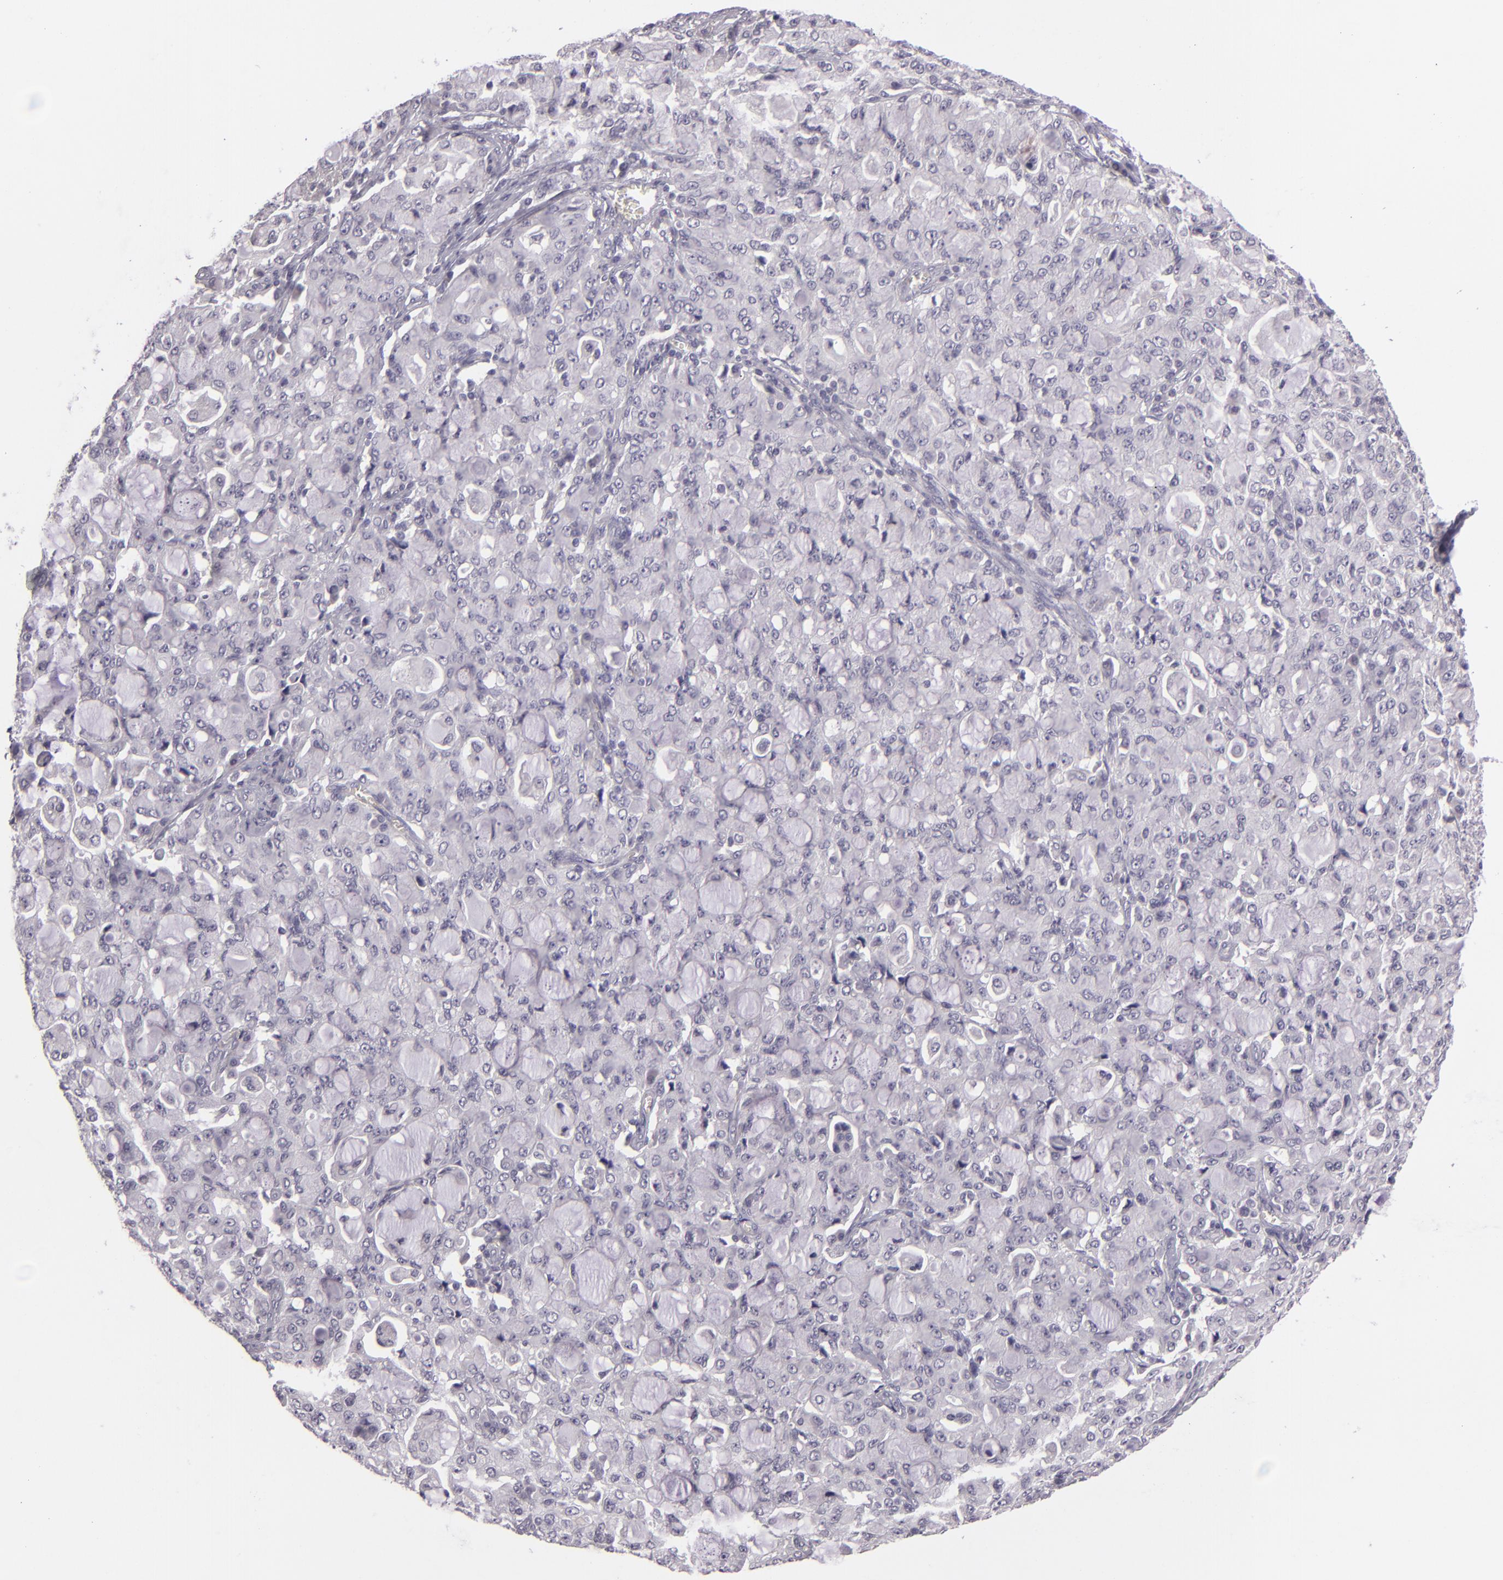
{"staining": {"intensity": "negative", "quantity": "none", "location": "none"}, "tissue": "lung cancer", "cell_type": "Tumor cells", "image_type": "cancer", "snomed": [{"axis": "morphology", "description": "Adenocarcinoma, NOS"}, {"axis": "topography", "description": "Lung"}], "caption": "Immunohistochemical staining of human lung cancer shows no significant positivity in tumor cells.", "gene": "EGFL6", "patient": {"sex": "female", "age": 44}}